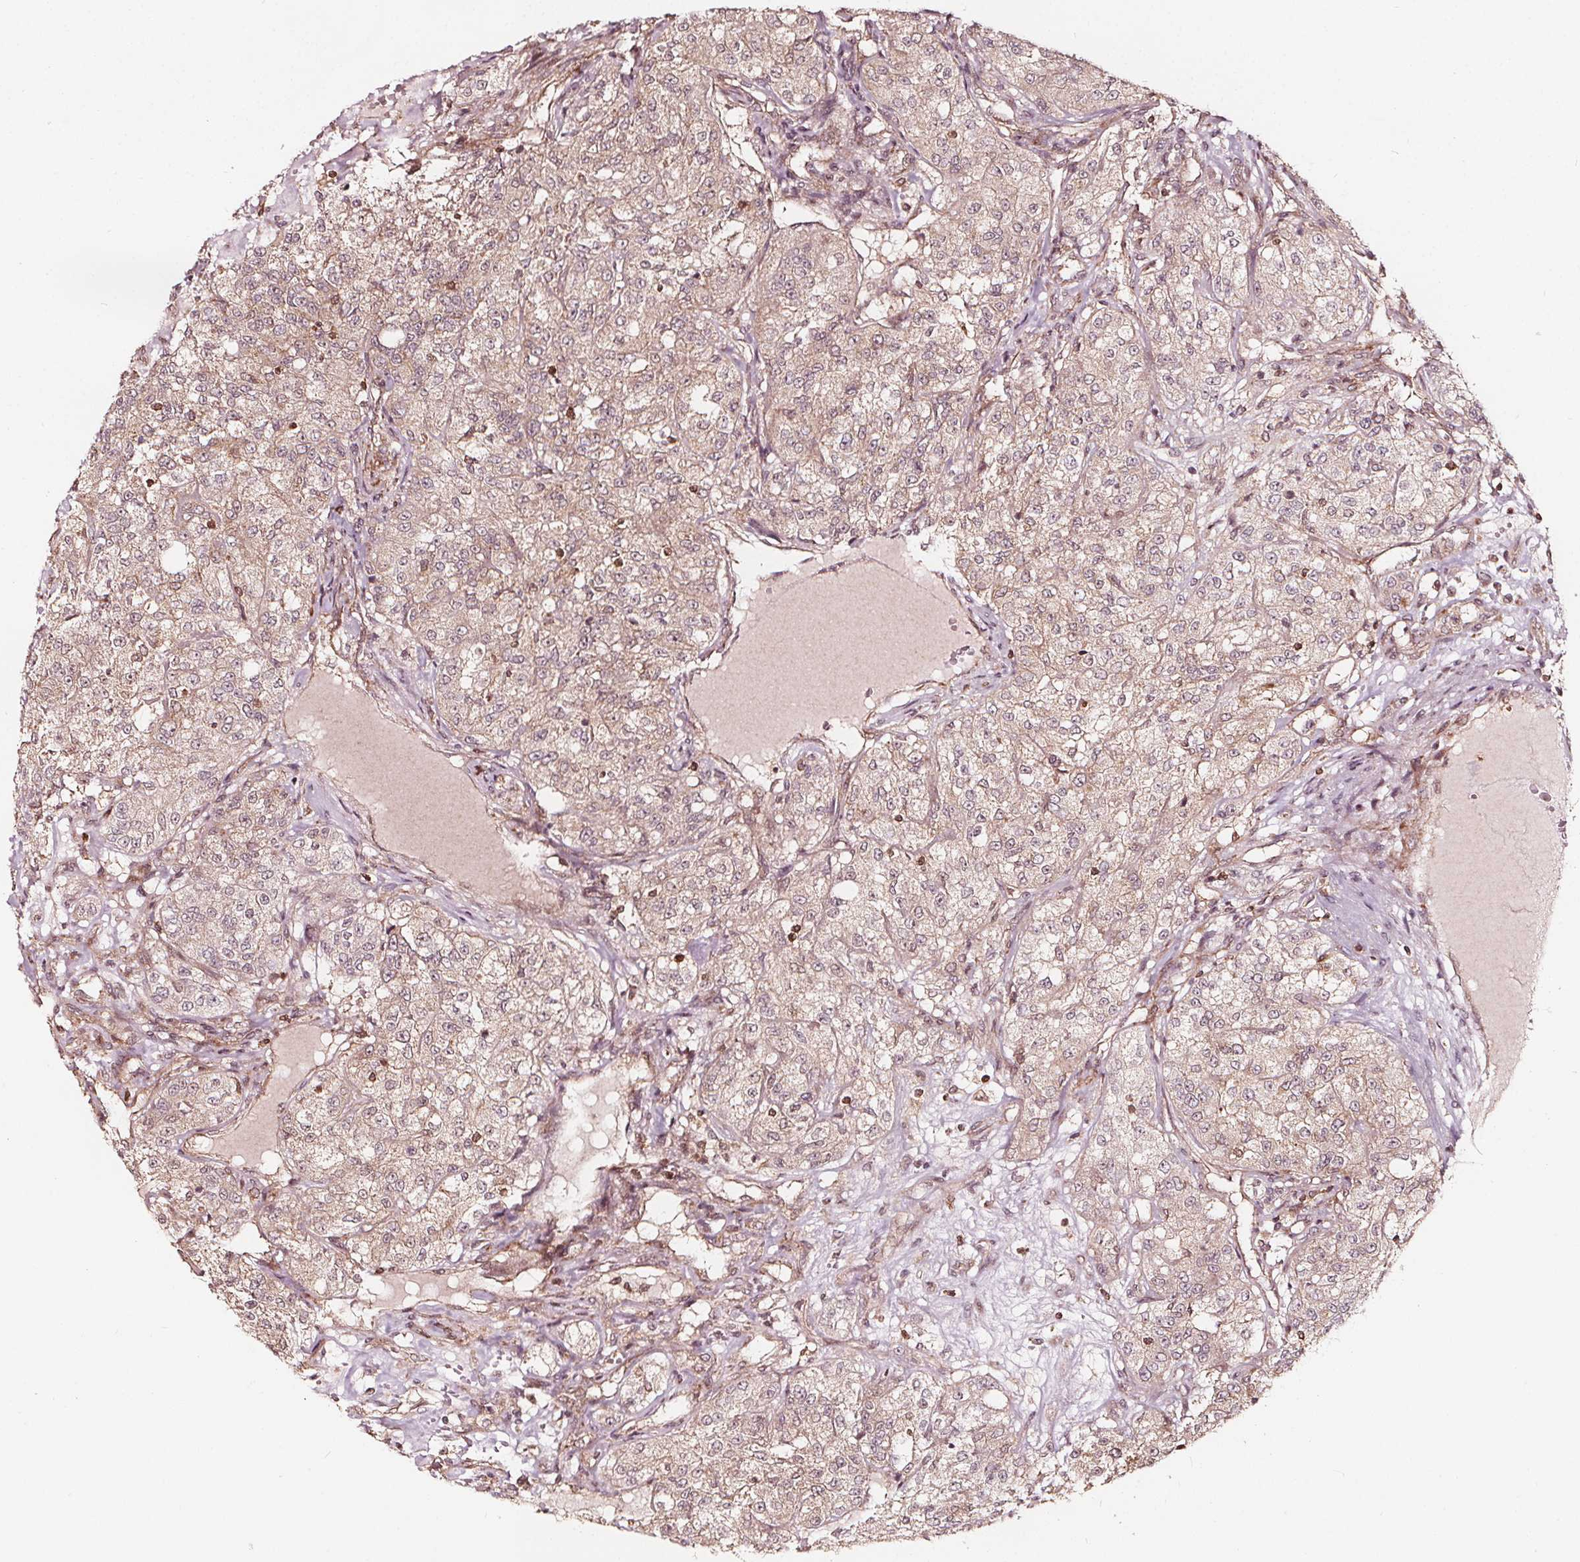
{"staining": {"intensity": "weak", "quantity": ">75%", "location": "cytoplasmic/membranous"}, "tissue": "renal cancer", "cell_type": "Tumor cells", "image_type": "cancer", "snomed": [{"axis": "morphology", "description": "Adenocarcinoma, NOS"}, {"axis": "topography", "description": "Kidney"}], "caption": "A low amount of weak cytoplasmic/membranous positivity is identified in about >75% of tumor cells in renal cancer (adenocarcinoma) tissue.", "gene": "AIP", "patient": {"sex": "female", "age": 63}}